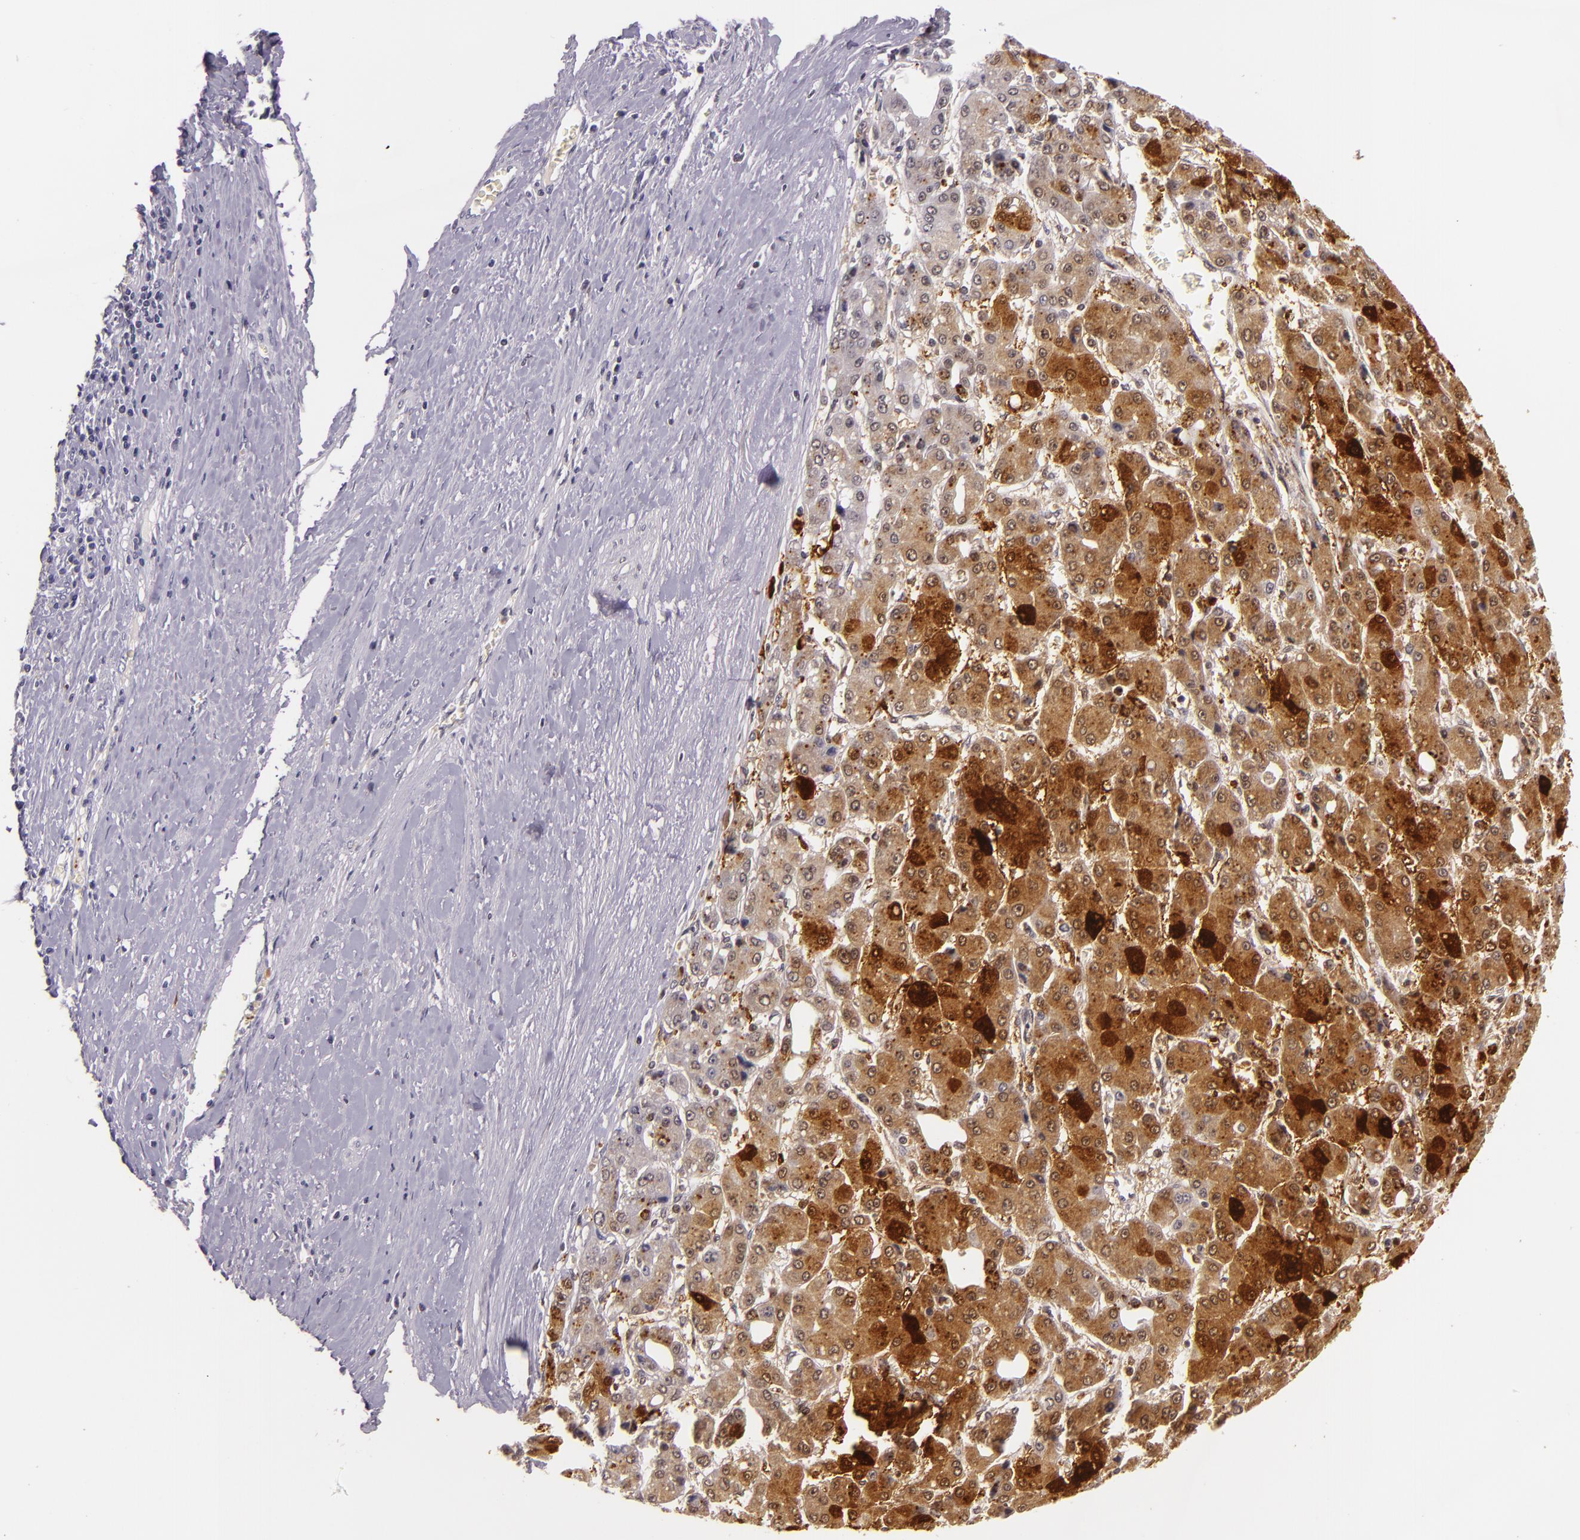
{"staining": {"intensity": "strong", "quantity": "25%-75%", "location": "cytoplasmic/membranous,nuclear"}, "tissue": "liver cancer", "cell_type": "Tumor cells", "image_type": "cancer", "snomed": [{"axis": "morphology", "description": "Carcinoma, Hepatocellular, NOS"}, {"axis": "topography", "description": "Liver"}], "caption": "Immunohistochemistry of human liver cancer reveals high levels of strong cytoplasmic/membranous and nuclear expression in approximately 25%-75% of tumor cells. (brown staining indicates protein expression, while blue staining denotes nuclei).", "gene": "MT1A", "patient": {"sex": "male", "age": 69}}